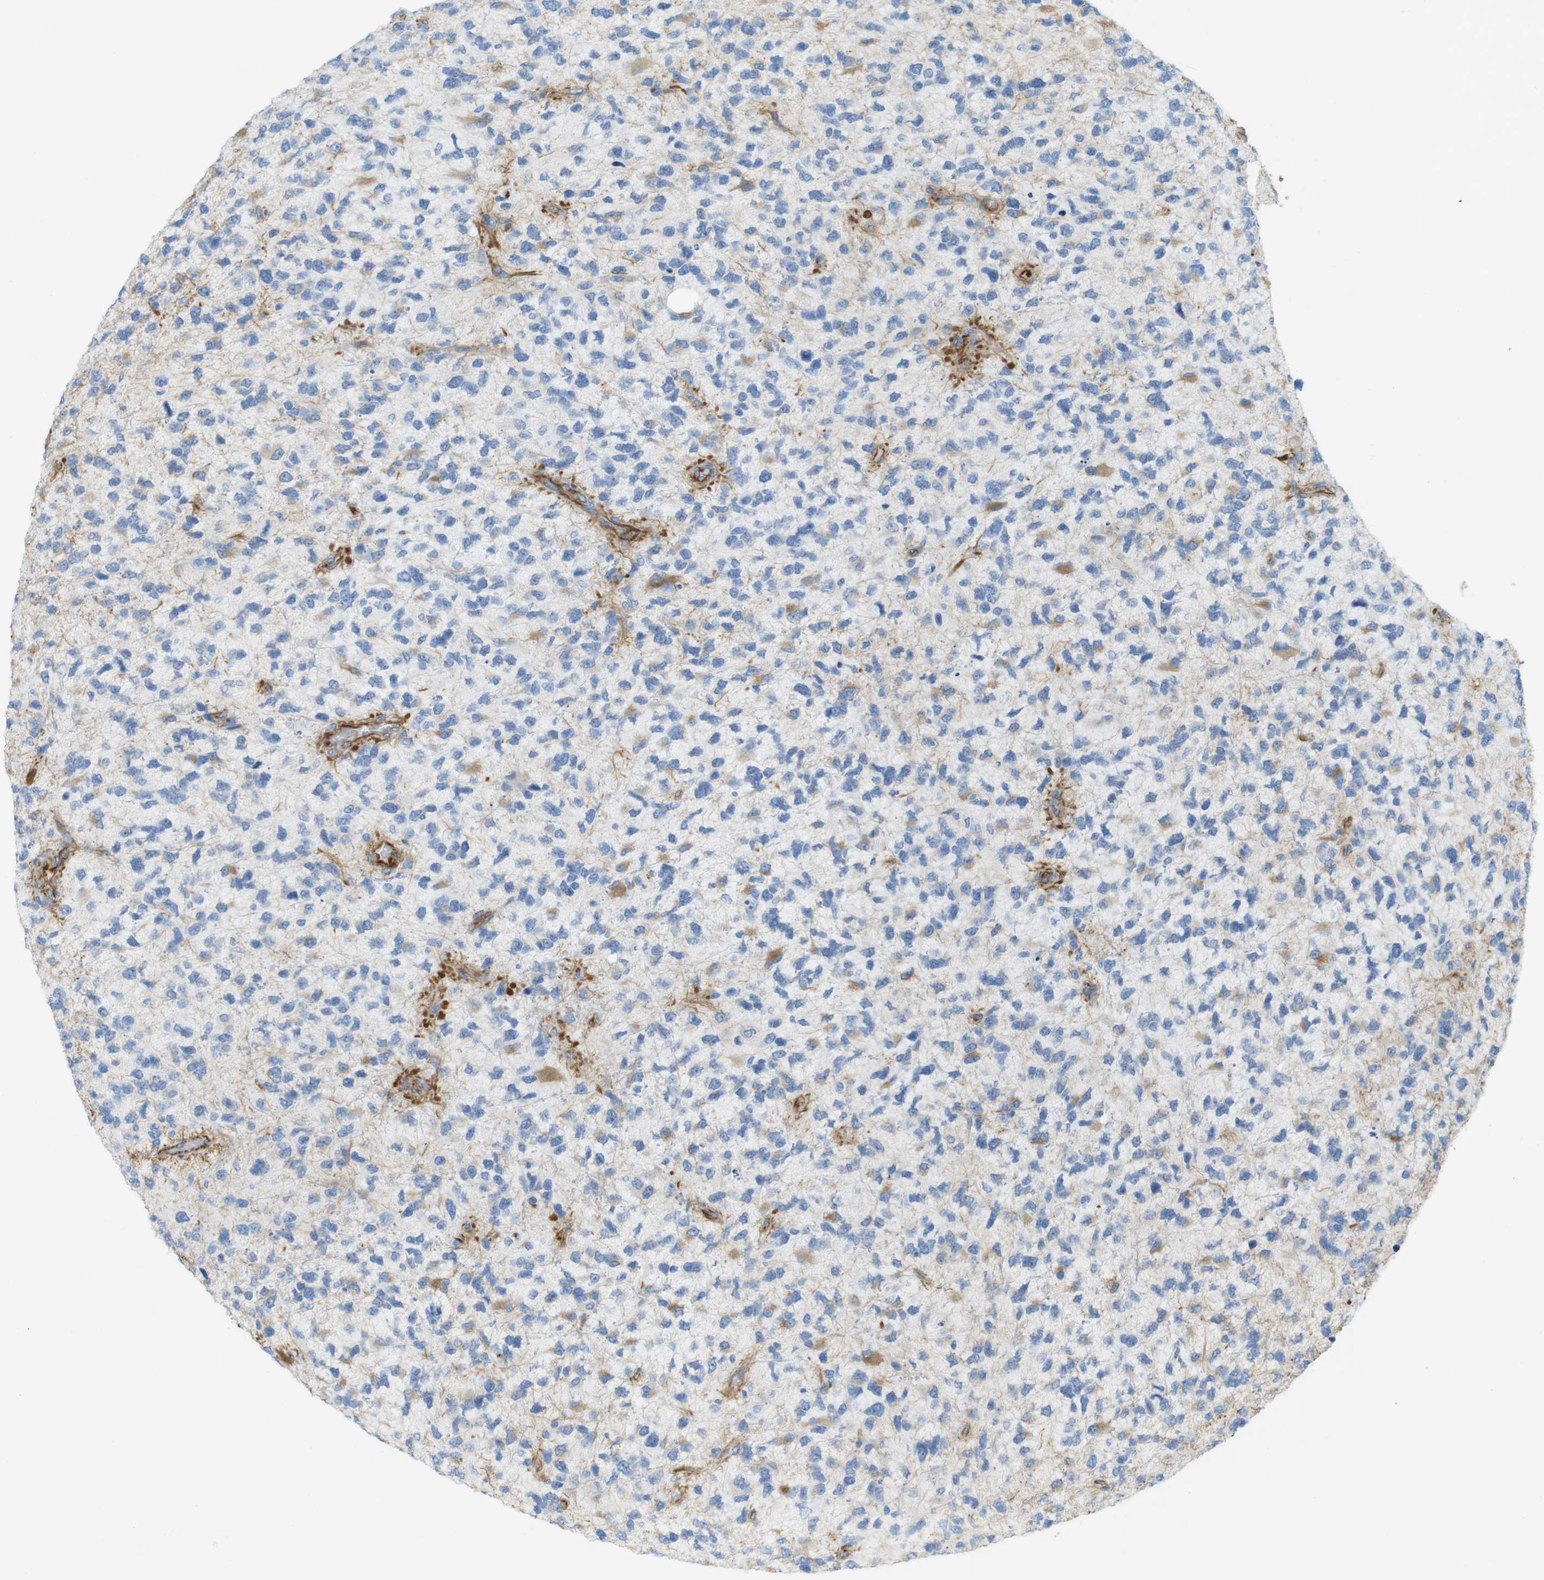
{"staining": {"intensity": "moderate", "quantity": "<25%", "location": "cytoplasmic/membranous"}, "tissue": "glioma", "cell_type": "Tumor cells", "image_type": "cancer", "snomed": [{"axis": "morphology", "description": "Glioma, malignant, High grade"}, {"axis": "topography", "description": "Brain"}], "caption": "Glioma stained with DAB (3,3'-diaminobenzidine) IHC shows low levels of moderate cytoplasmic/membranous staining in about <25% of tumor cells.", "gene": "MS4A10", "patient": {"sex": "female", "age": 58}}